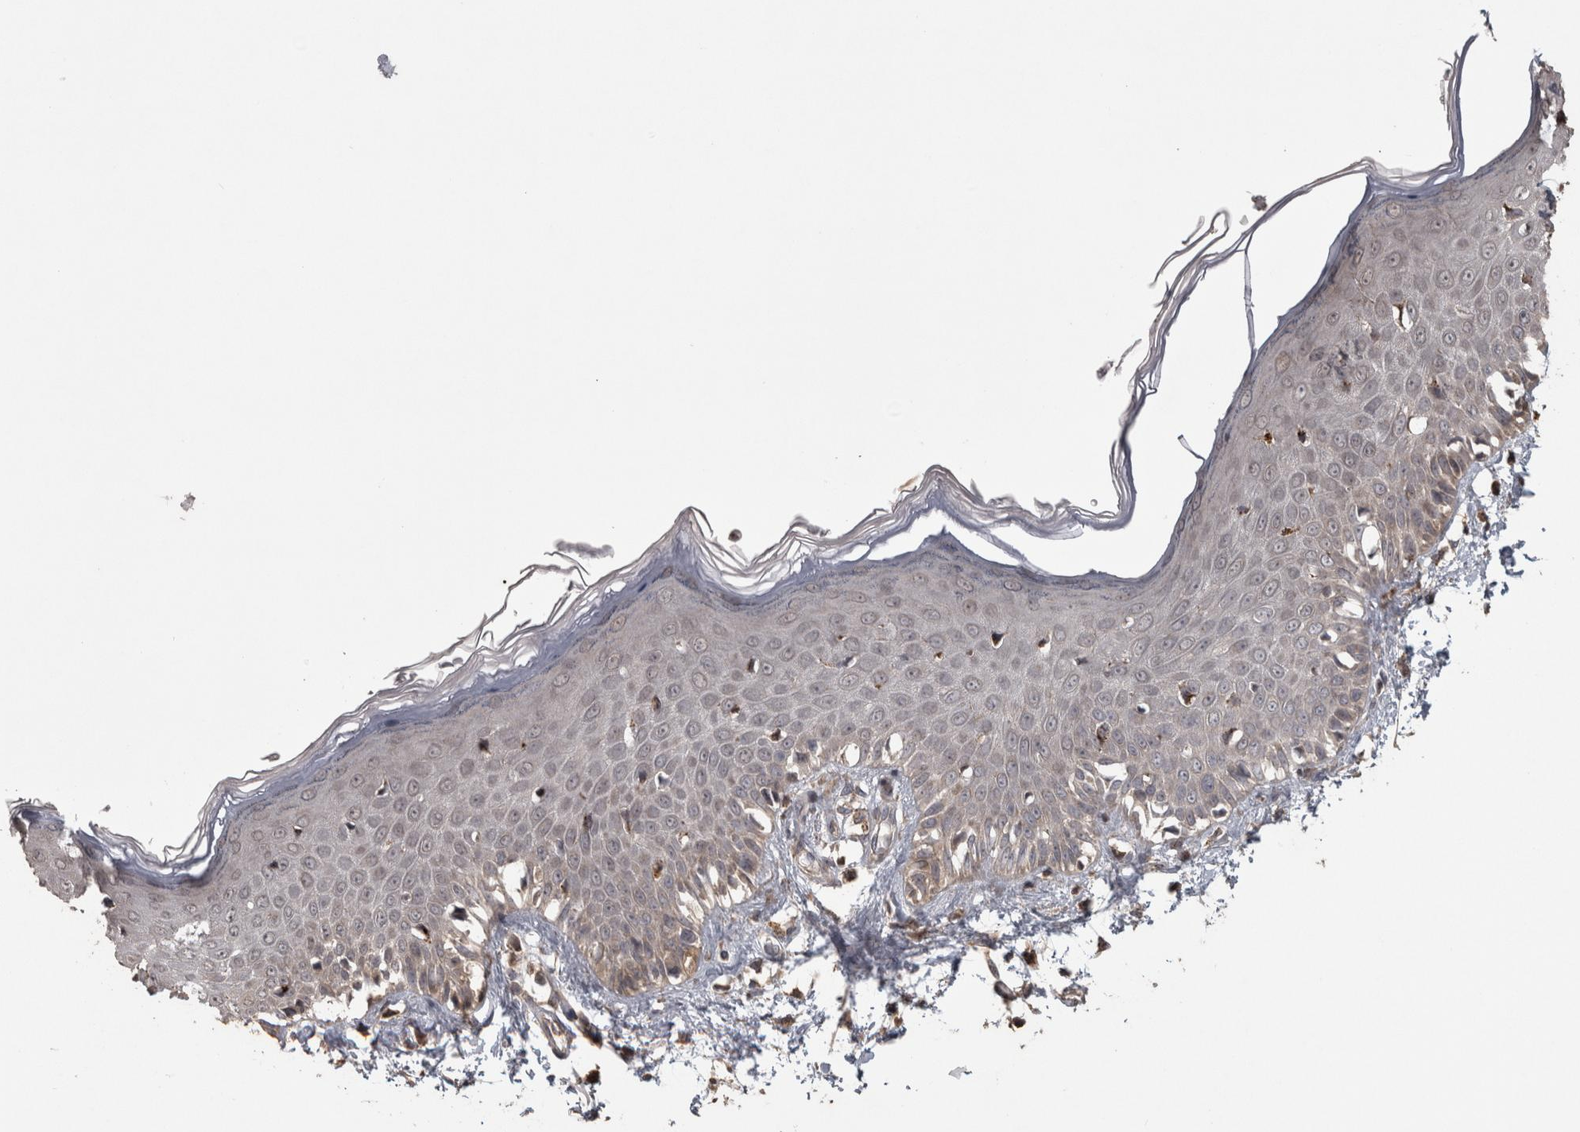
{"staining": {"intensity": "weak", "quantity": "25%-75%", "location": "cytoplasmic/membranous"}, "tissue": "skin", "cell_type": "Fibroblasts", "image_type": "normal", "snomed": [{"axis": "morphology", "description": "Normal tissue, NOS"}, {"axis": "morphology", "description": "Inflammation, NOS"}, {"axis": "topography", "description": "Skin"}], "caption": "High-magnification brightfield microscopy of normal skin stained with DAB (brown) and counterstained with hematoxylin (blue). fibroblasts exhibit weak cytoplasmic/membranous expression is identified in about25%-75% of cells. Using DAB (brown) and hematoxylin (blue) stains, captured at high magnification using brightfield microscopy.", "gene": "RAB29", "patient": {"sex": "female", "age": 44}}